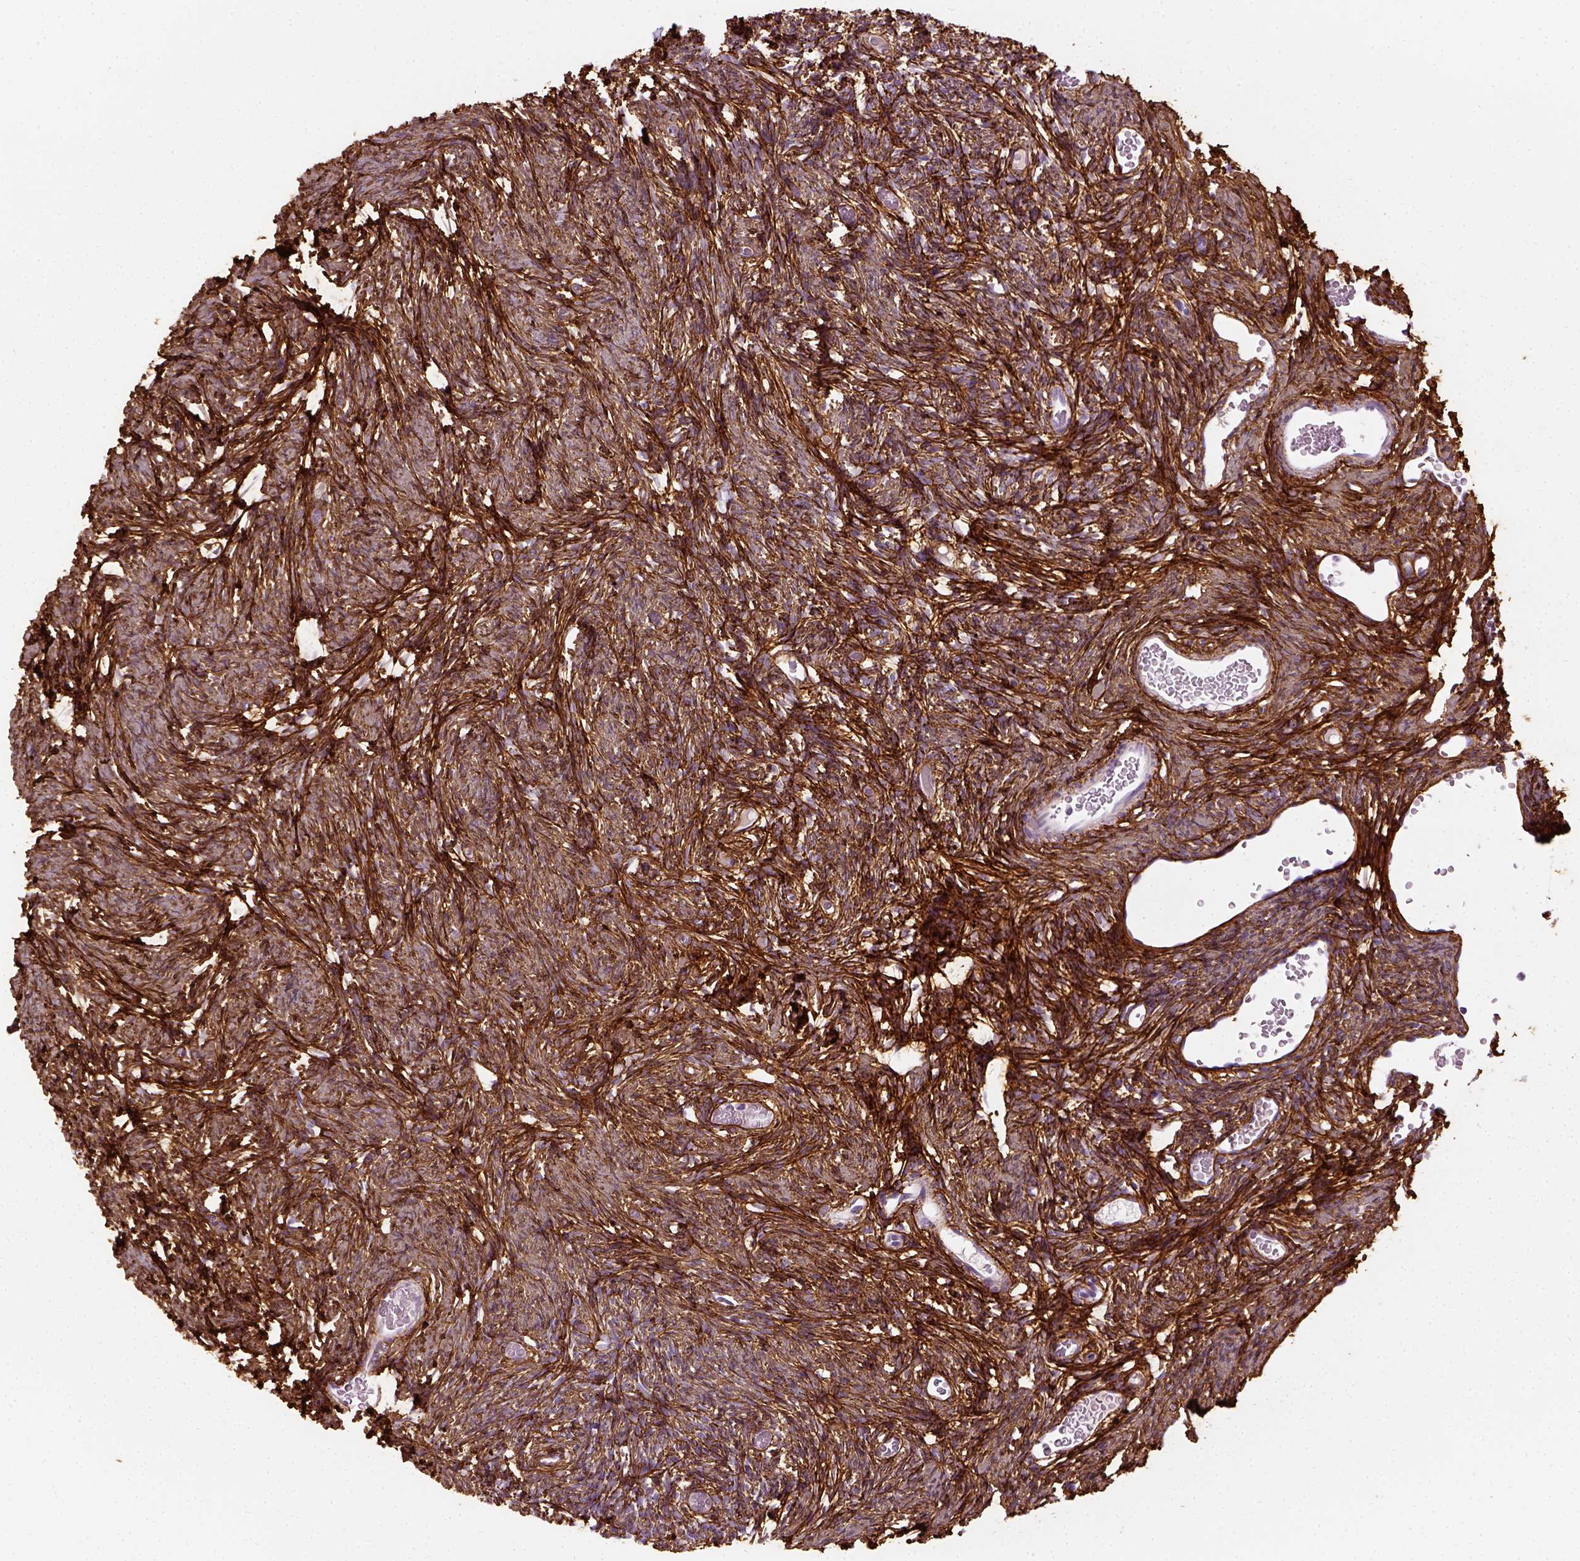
{"staining": {"intensity": "negative", "quantity": "none", "location": "none"}, "tissue": "ovary", "cell_type": "Follicle cells", "image_type": "normal", "snomed": [{"axis": "morphology", "description": "Normal tissue, NOS"}, {"axis": "topography", "description": "Ovary"}], "caption": "IHC histopathology image of normal ovary: human ovary stained with DAB (3,3'-diaminobenzidine) demonstrates no significant protein staining in follicle cells.", "gene": "COL6A2", "patient": {"sex": "female", "age": 39}}